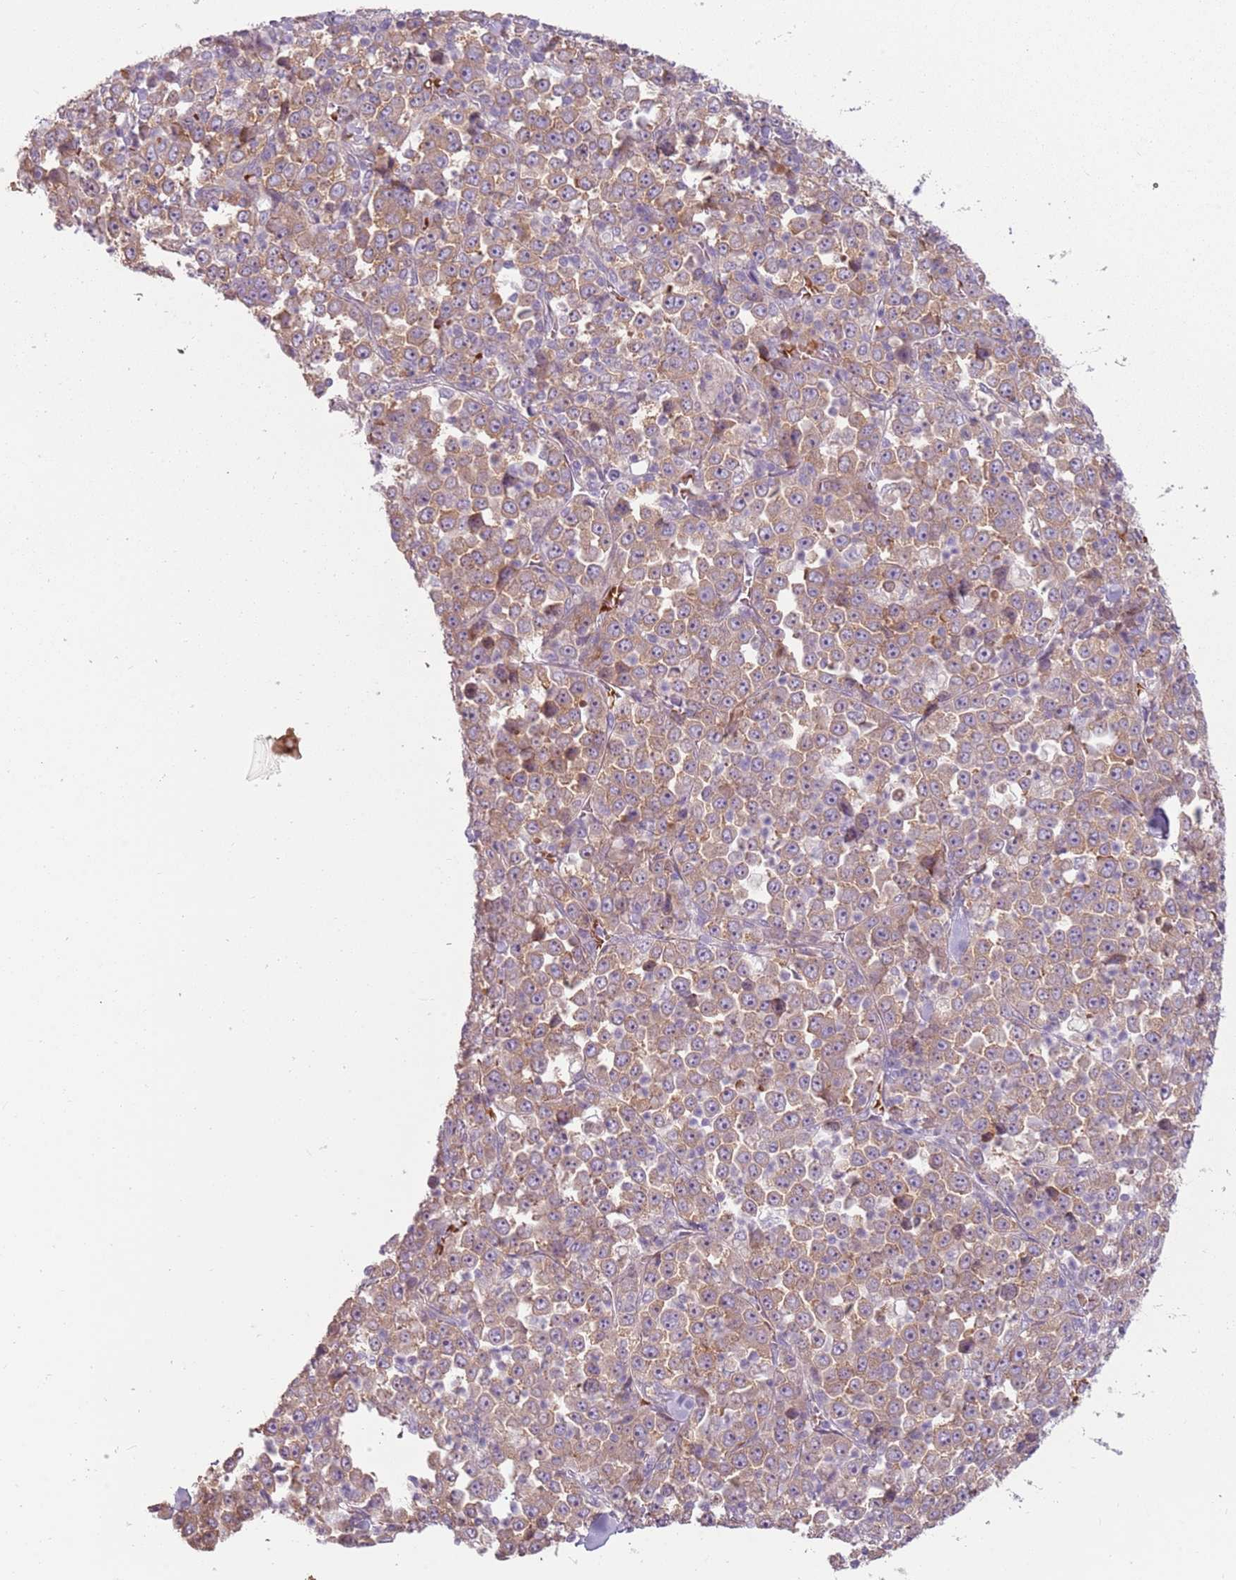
{"staining": {"intensity": "weak", "quantity": ">75%", "location": "cytoplasmic/membranous"}, "tissue": "stomach cancer", "cell_type": "Tumor cells", "image_type": "cancer", "snomed": [{"axis": "morphology", "description": "Normal tissue, NOS"}, {"axis": "morphology", "description": "Adenocarcinoma, NOS"}, {"axis": "topography", "description": "Stomach, upper"}, {"axis": "topography", "description": "Stomach"}], "caption": "This is a micrograph of immunohistochemistry staining of stomach adenocarcinoma, which shows weak staining in the cytoplasmic/membranous of tumor cells.", "gene": "HSPA14", "patient": {"sex": "male", "age": 59}}